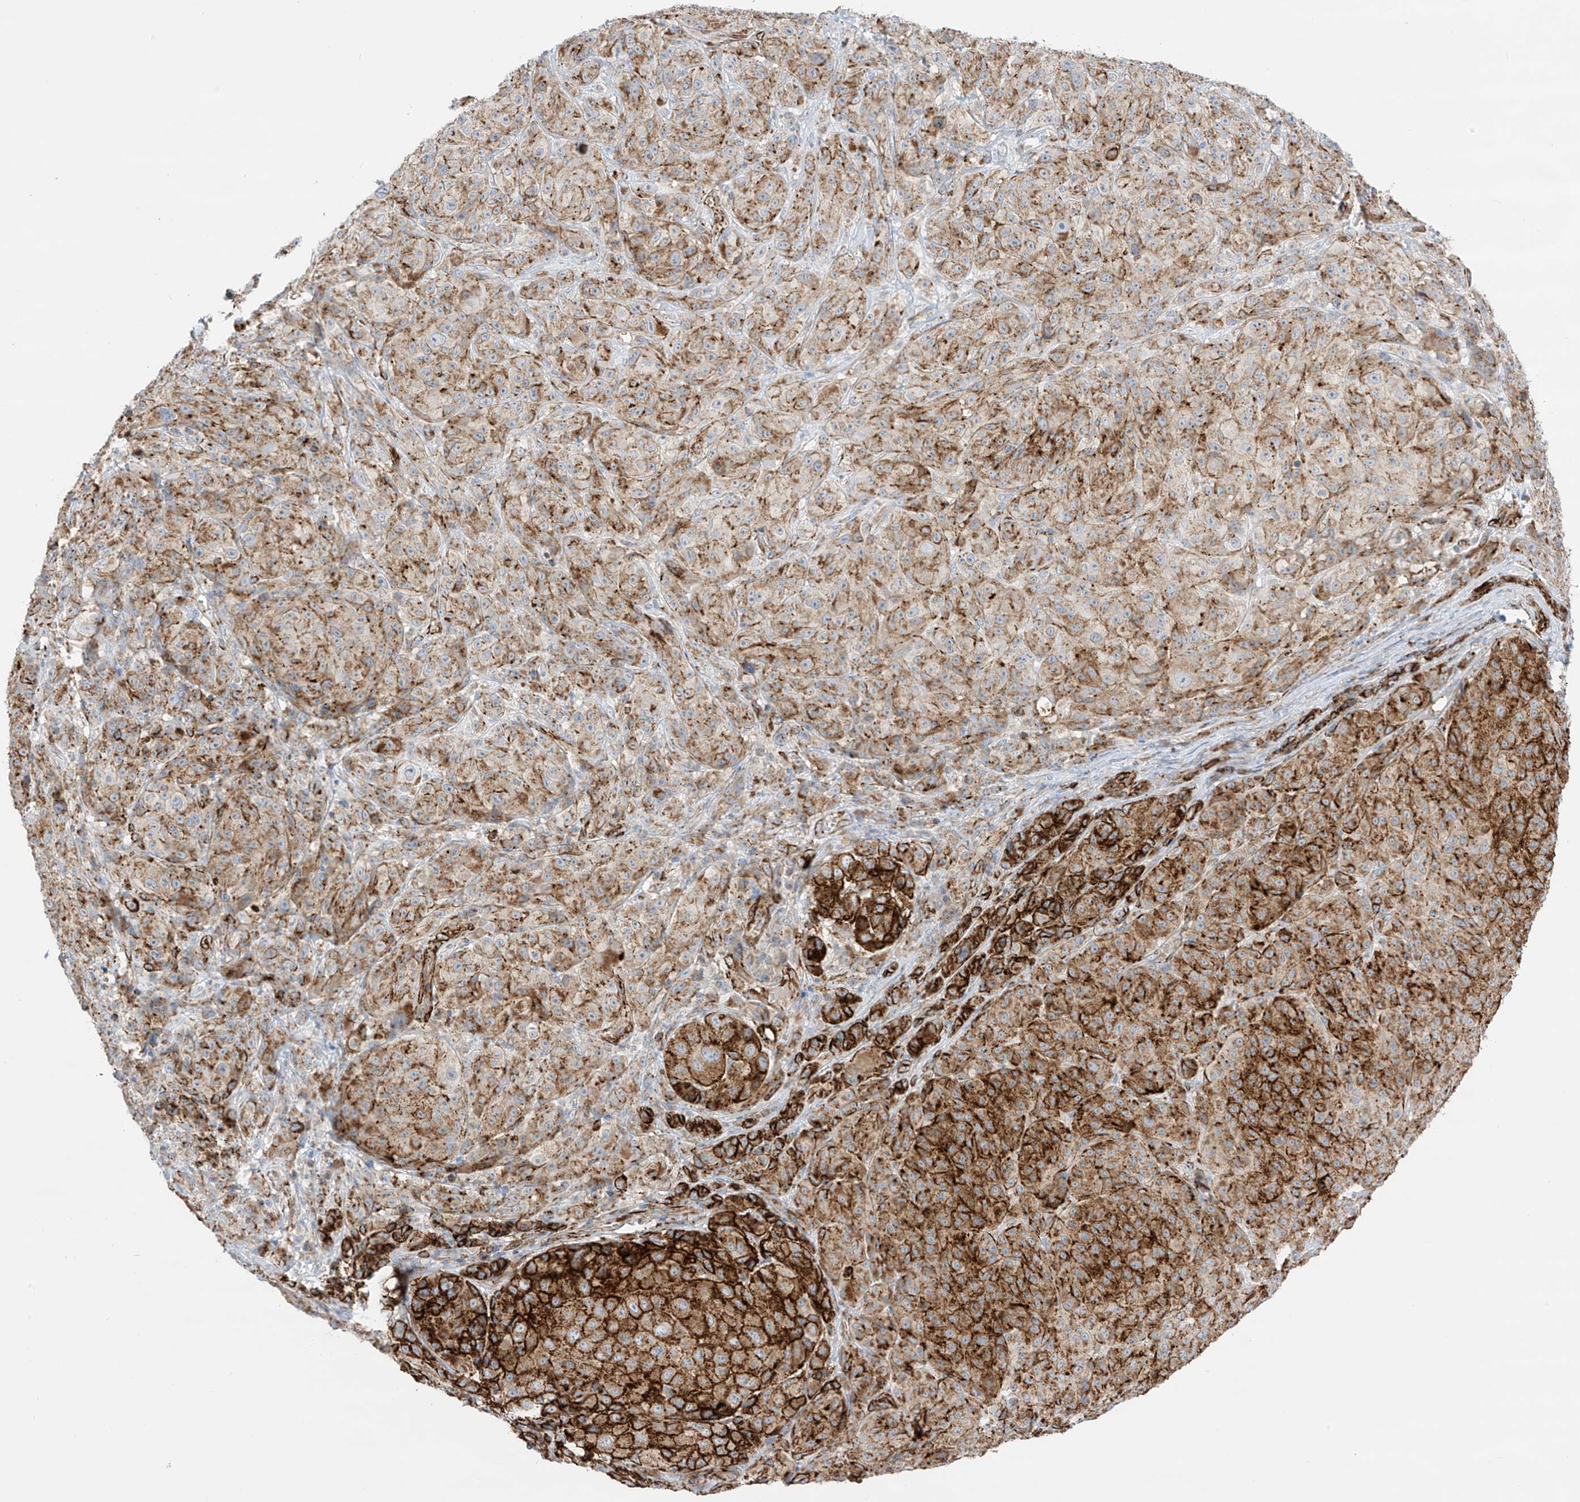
{"staining": {"intensity": "moderate", "quantity": ">75%", "location": "cytoplasmic/membranous"}, "tissue": "melanoma", "cell_type": "Tumor cells", "image_type": "cancer", "snomed": [{"axis": "morphology", "description": "Malignant melanoma, NOS"}, {"axis": "topography", "description": "Skin"}], "caption": "Immunohistochemical staining of human malignant melanoma exhibits medium levels of moderate cytoplasmic/membranous protein expression in about >75% of tumor cells. Using DAB (brown) and hematoxylin (blue) stains, captured at high magnification using brightfield microscopy.", "gene": "ABCB7", "patient": {"sex": "male", "age": 73}}